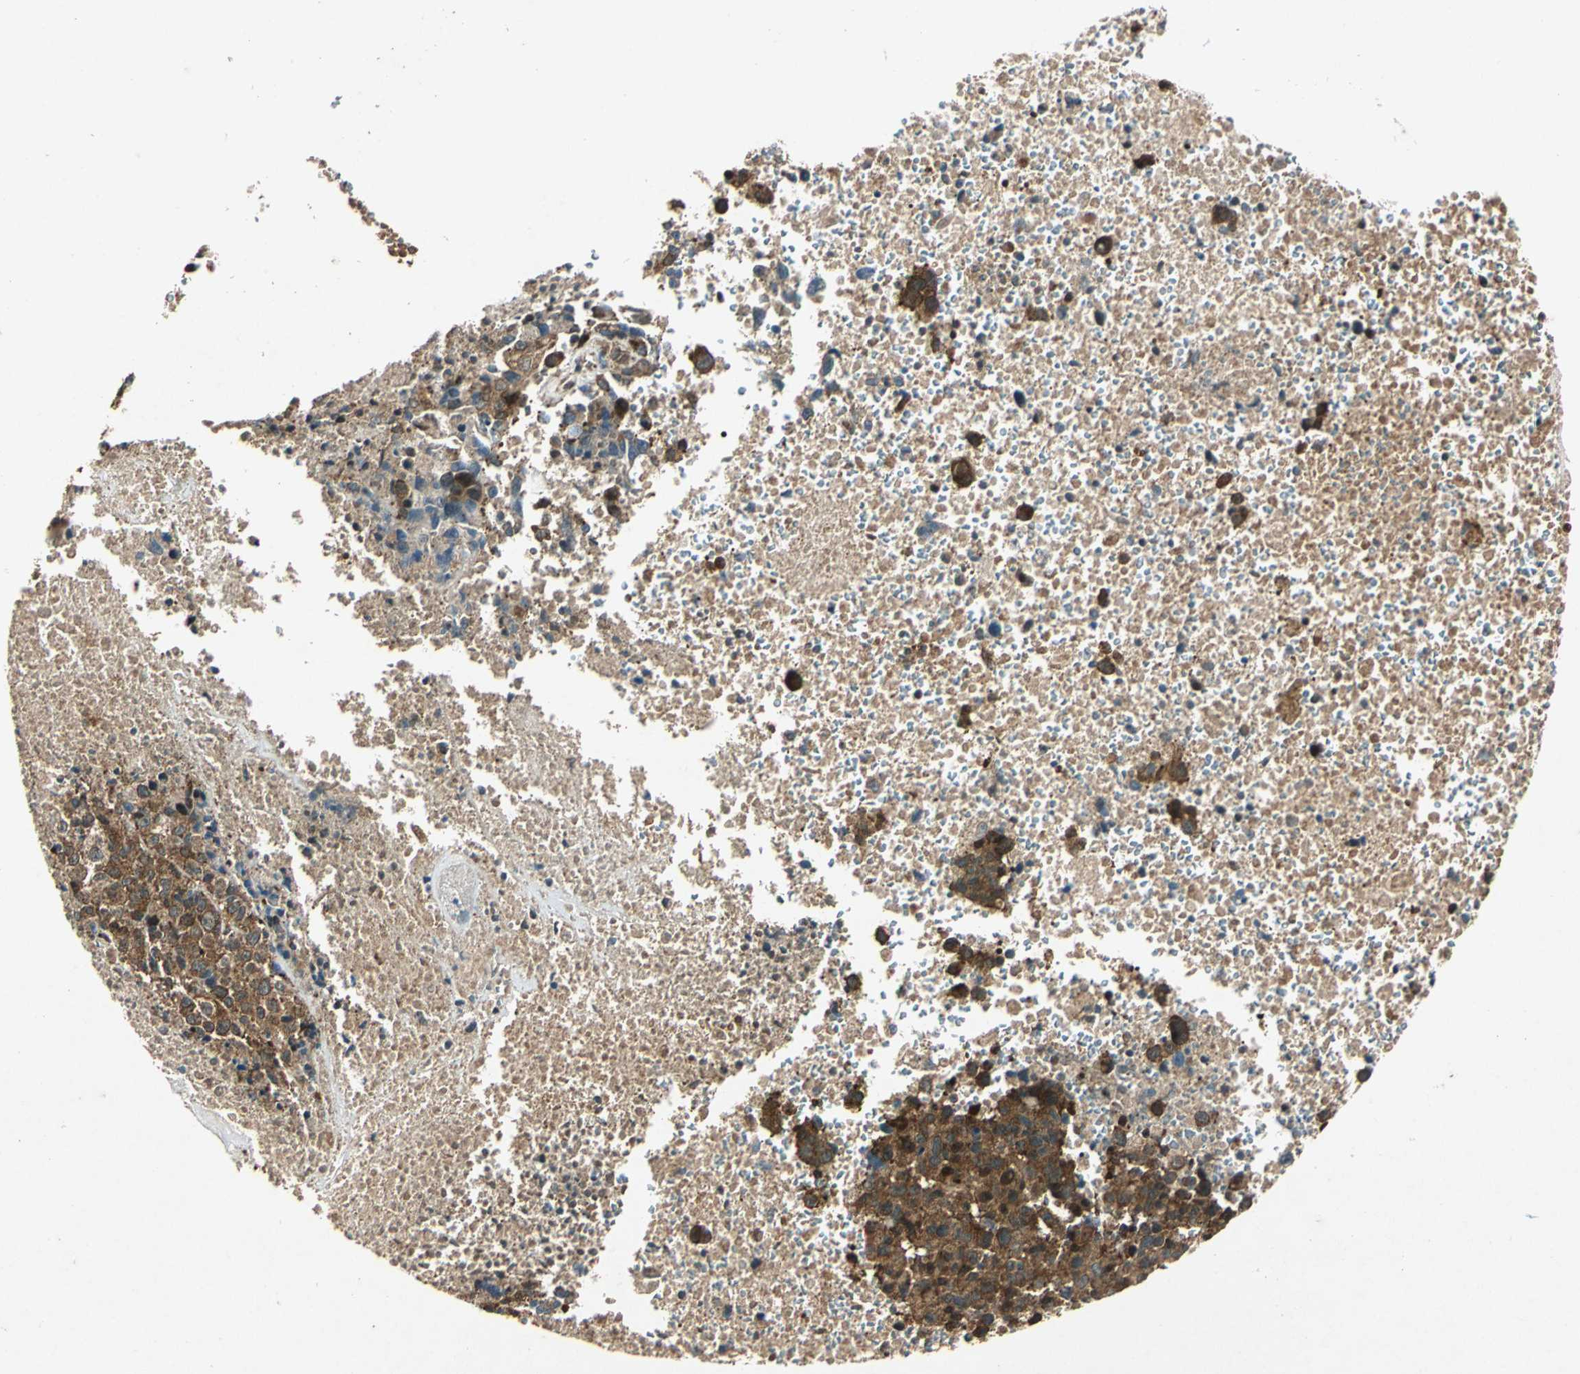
{"staining": {"intensity": "strong", "quantity": ">75%", "location": "cytoplasmic/membranous"}, "tissue": "melanoma", "cell_type": "Tumor cells", "image_type": "cancer", "snomed": [{"axis": "morphology", "description": "Malignant melanoma, Metastatic site"}, {"axis": "topography", "description": "Cerebral cortex"}], "caption": "DAB (3,3'-diaminobenzidine) immunohistochemical staining of human melanoma exhibits strong cytoplasmic/membranous protein expression in about >75% of tumor cells. The protein is shown in brown color, while the nuclei are stained blue.", "gene": "AHSA1", "patient": {"sex": "female", "age": 52}}